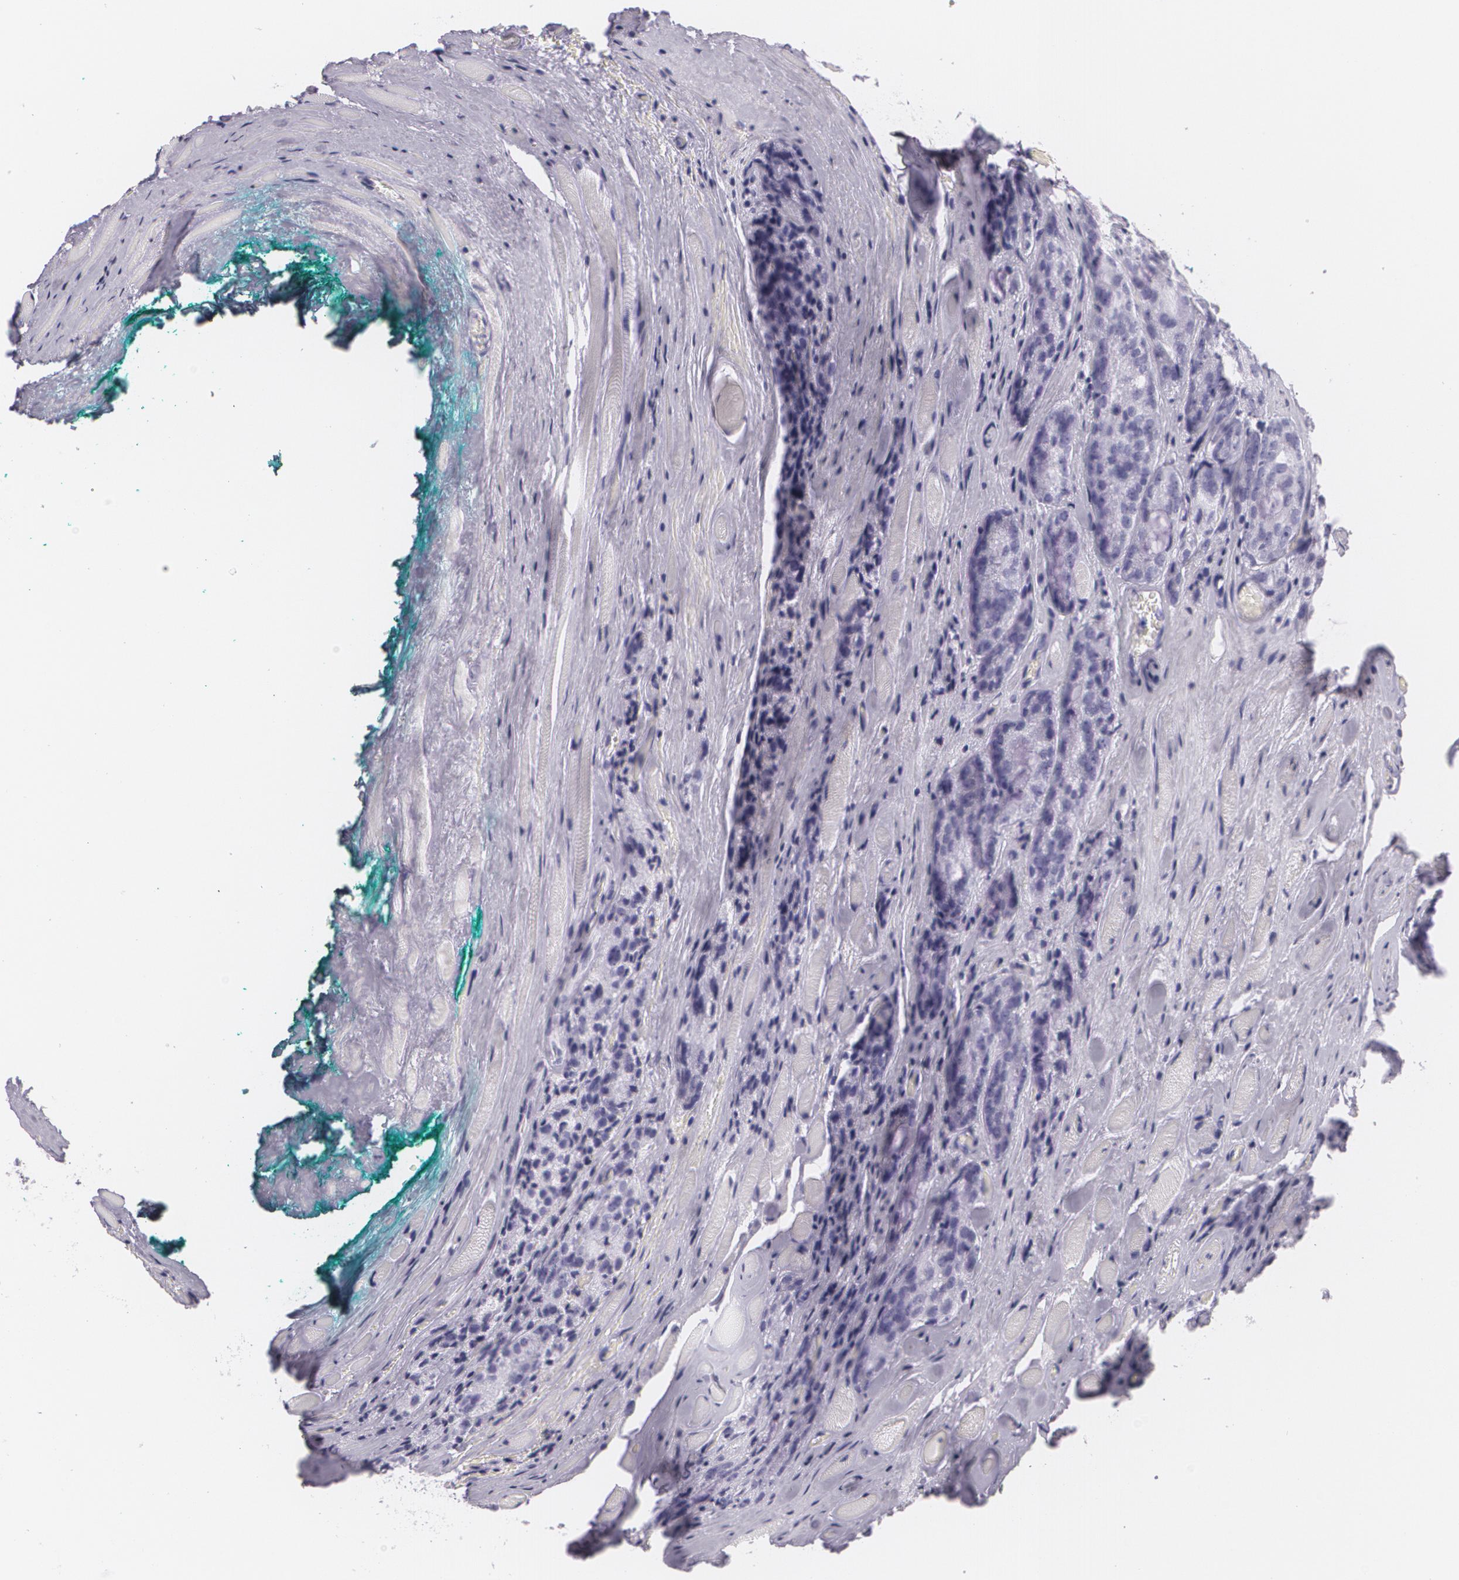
{"staining": {"intensity": "negative", "quantity": "none", "location": "none"}, "tissue": "prostate cancer", "cell_type": "Tumor cells", "image_type": "cancer", "snomed": [{"axis": "morphology", "description": "Adenocarcinoma, Medium grade"}, {"axis": "topography", "description": "Prostate"}], "caption": "High power microscopy histopathology image of an IHC photomicrograph of prostate cancer (medium-grade adenocarcinoma), revealing no significant staining in tumor cells.", "gene": "DLG4", "patient": {"sex": "male", "age": 60}}